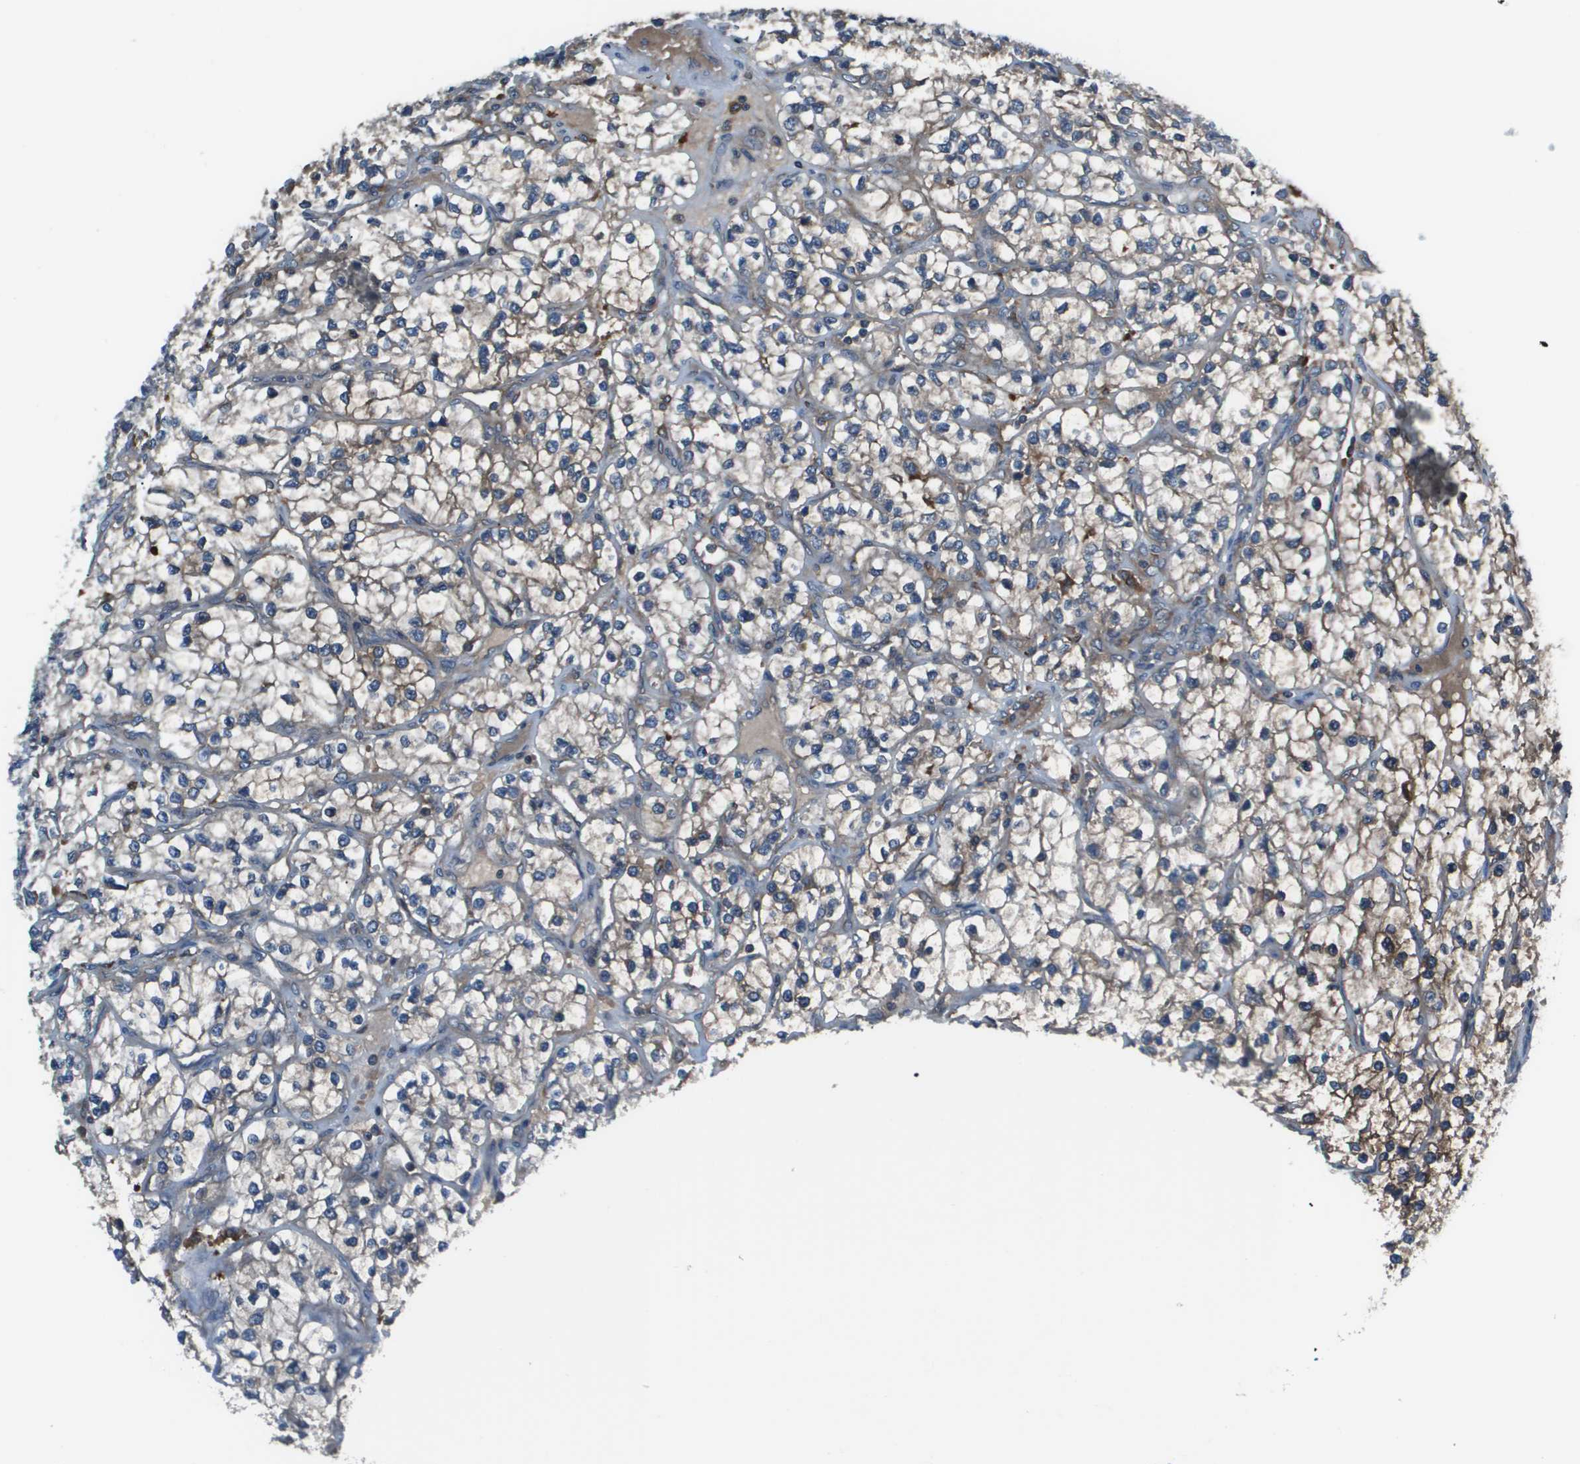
{"staining": {"intensity": "moderate", "quantity": "25%-75%", "location": "cytoplasmic/membranous"}, "tissue": "renal cancer", "cell_type": "Tumor cells", "image_type": "cancer", "snomed": [{"axis": "morphology", "description": "Adenocarcinoma, NOS"}, {"axis": "topography", "description": "Kidney"}], "caption": "Human adenocarcinoma (renal) stained with a brown dye demonstrates moderate cytoplasmic/membranous positive staining in approximately 25%-75% of tumor cells.", "gene": "EIF3B", "patient": {"sex": "female", "age": 57}}